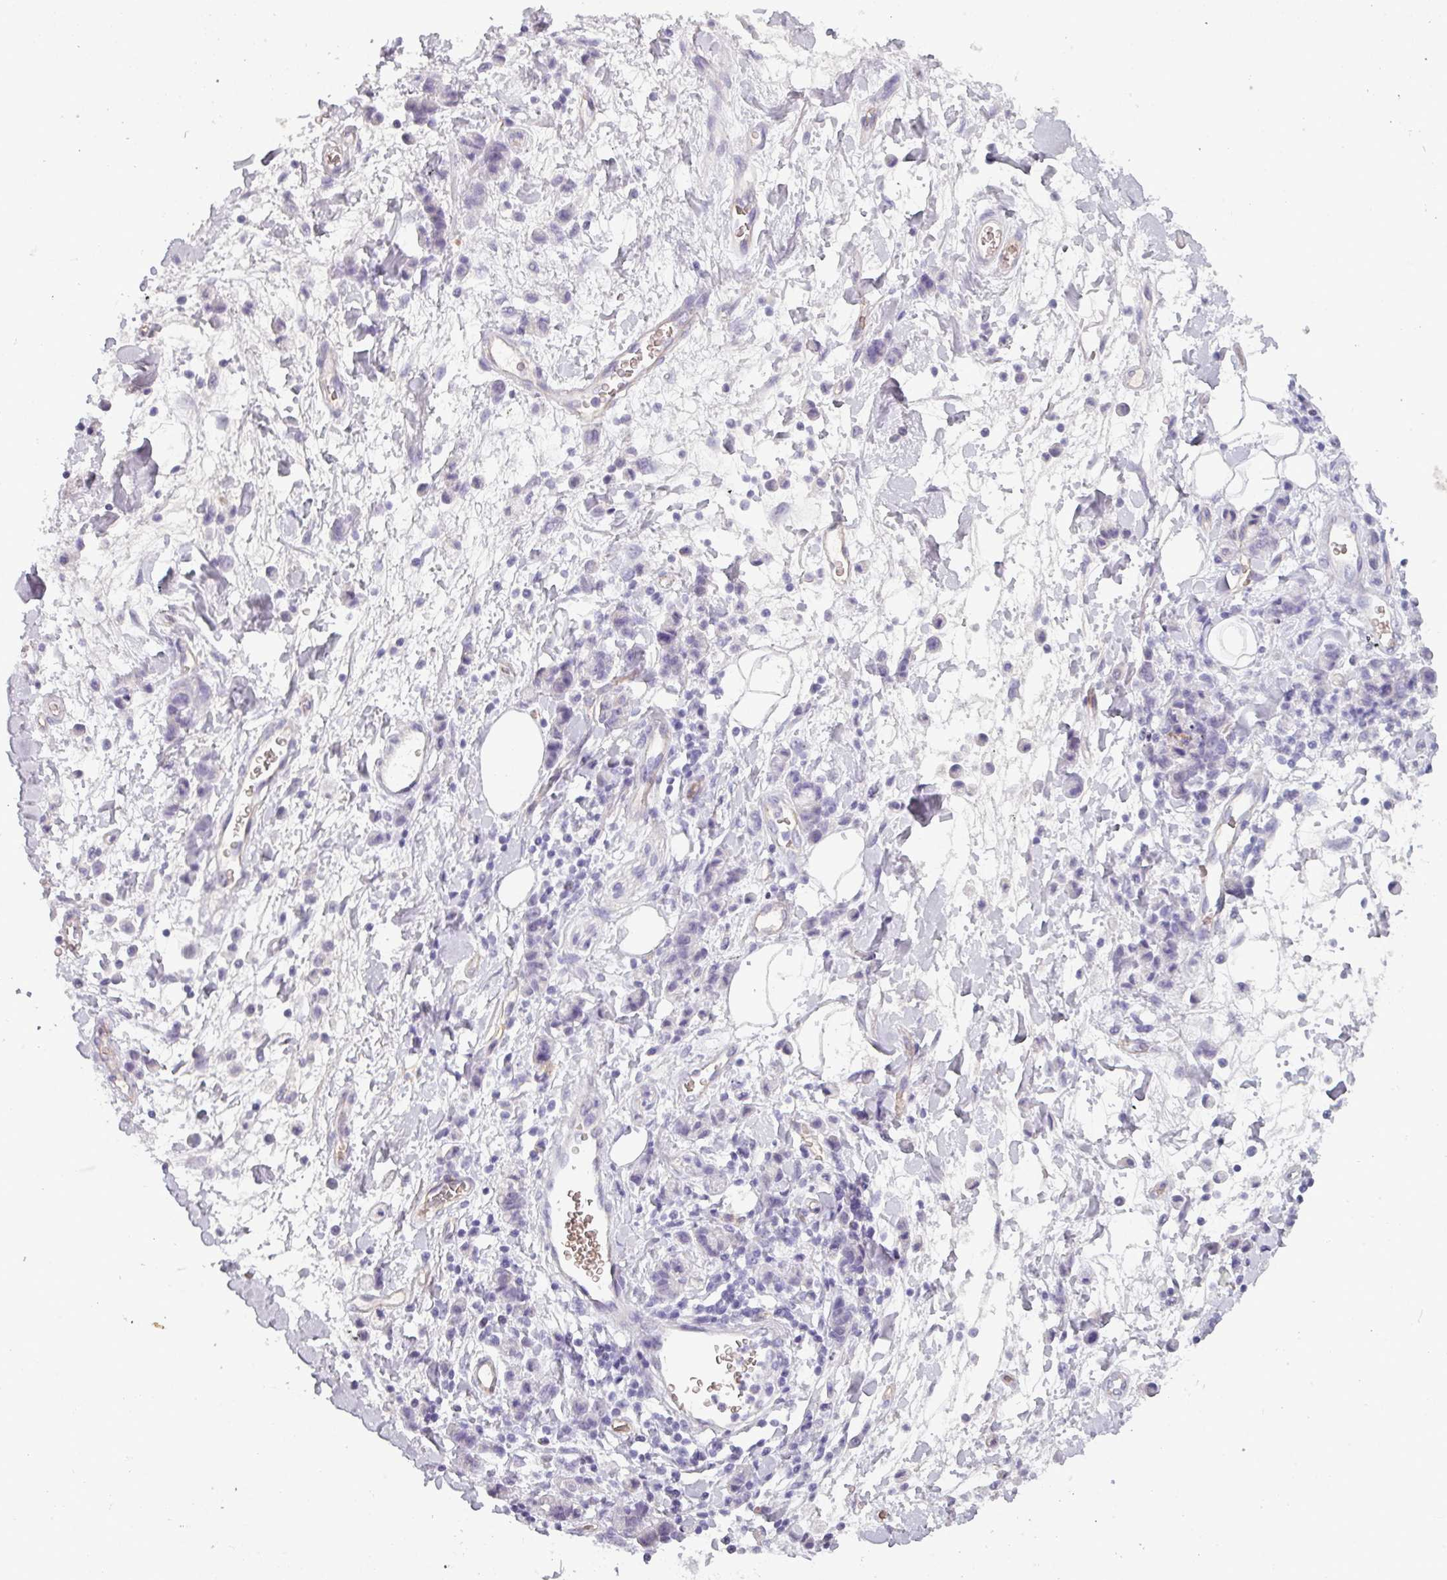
{"staining": {"intensity": "negative", "quantity": "none", "location": "none"}, "tissue": "stomach cancer", "cell_type": "Tumor cells", "image_type": "cancer", "snomed": [{"axis": "morphology", "description": "Adenocarcinoma, NOS"}, {"axis": "topography", "description": "Stomach"}], "caption": "The immunohistochemistry micrograph has no significant positivity in tumor cells of stomach cancer tissue. (DAB immunohistochemistry visualized using brightfield microscopy, high magnification).", "gene": "AREL1", "patient": {"sex": "male", "age": 77}}